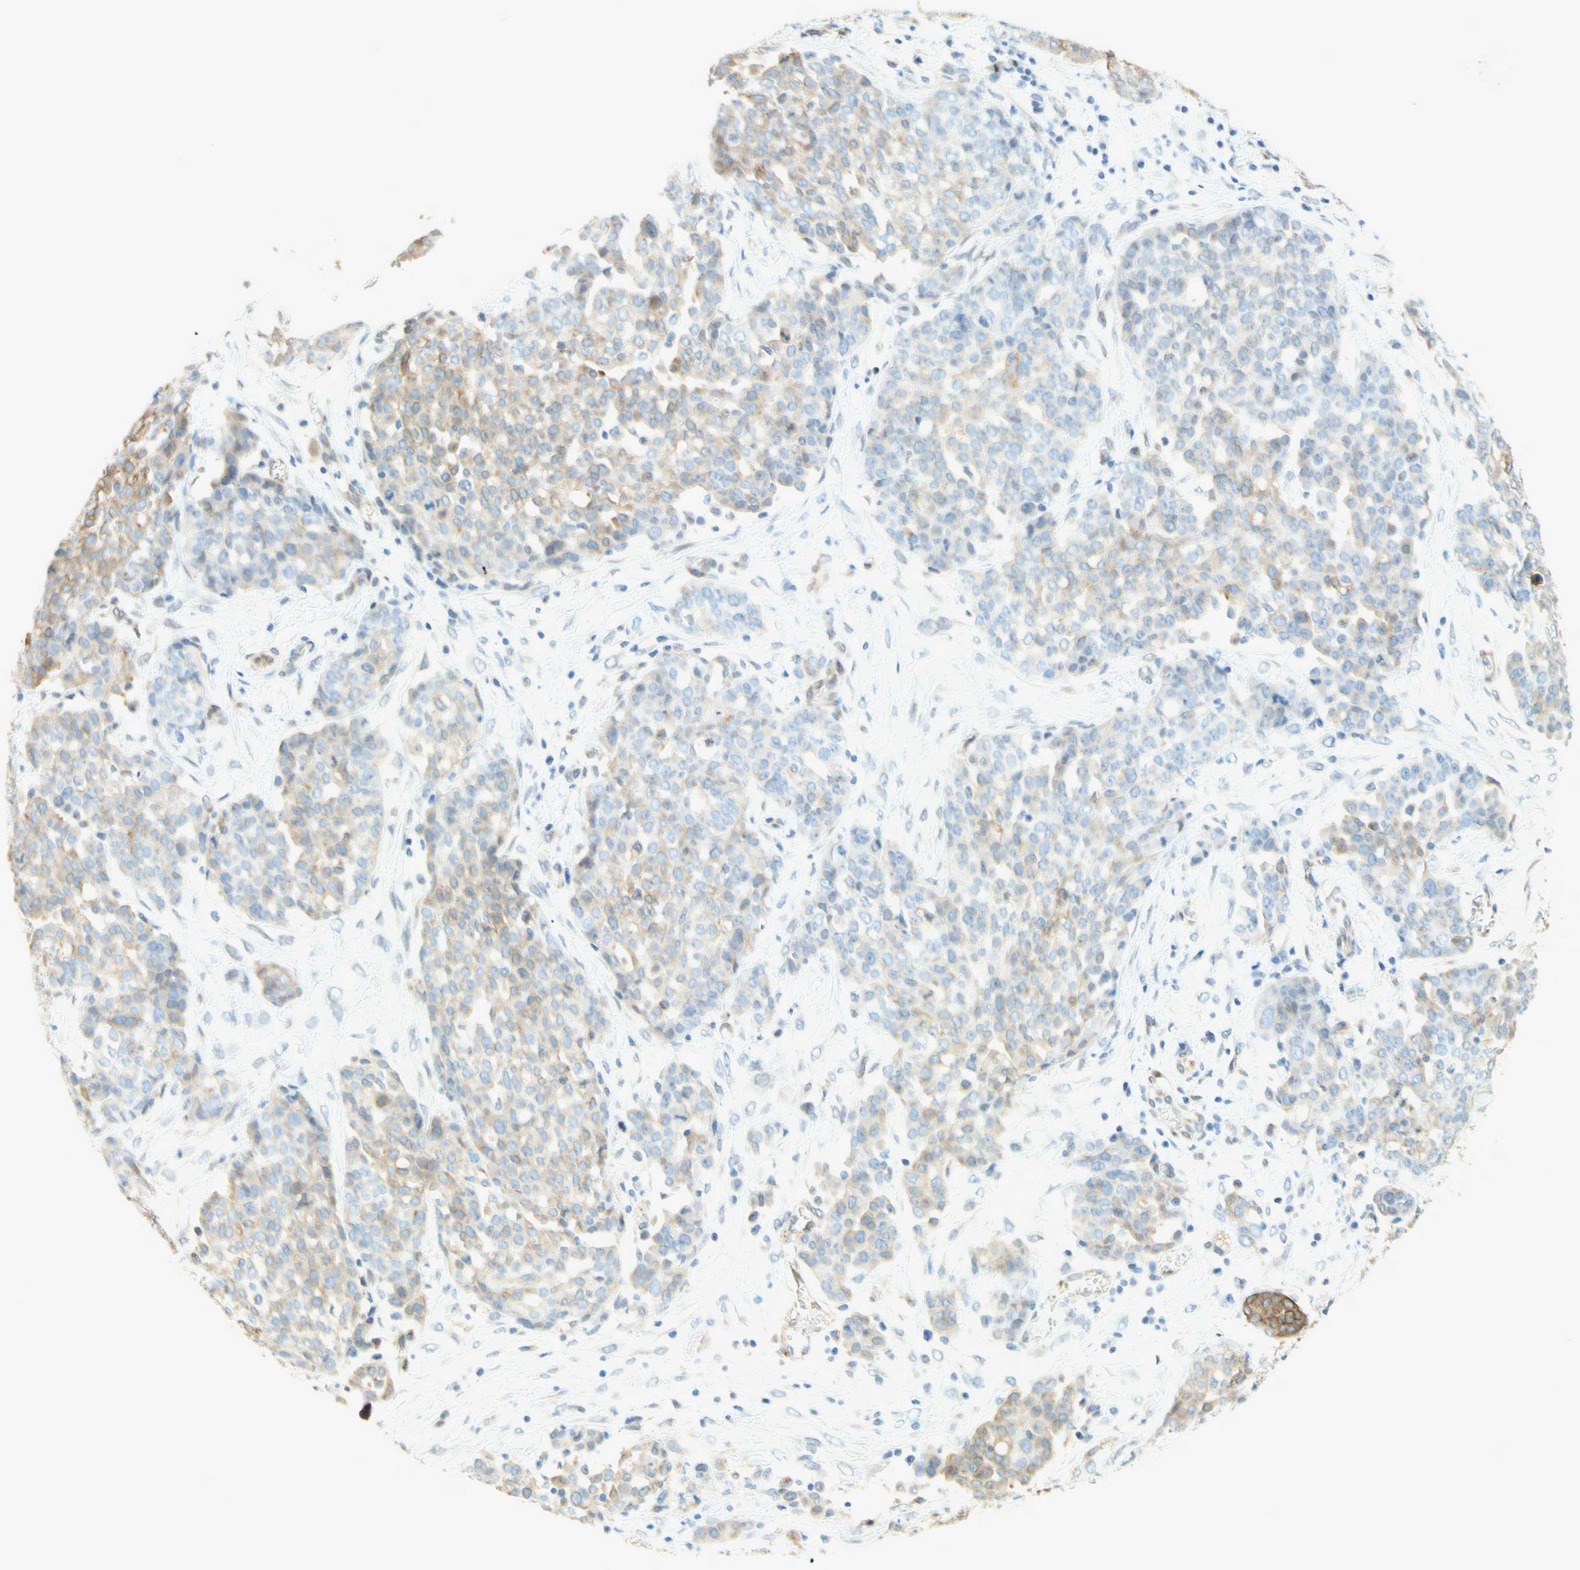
{"staining": {"intensity": "weak", "quantity": "25%-75%", "location": "cytoplasmic/membranous"}, "tissue": "ovarian cancer", "cell_type": "Tumor cells", "image_type": "cancer", "snomed": [{"axis": "morphology", "description": "Cystadenocarcinoma, serous, NOS"}, {"axis": "topography", "description": "Soft tissue"}, {"axis": "topography", "description": "Ovary"}], "caption": "An immunohistochemistry (IHC) histopathology image of neoplastic tissue is shown. Protein staining in brown shows weak cytoplasmic/membranous positivity in ovarian cancer (serous cystadenocarcinoma) within tumor cells. (DAB IHC, brown staining for protein, blue staining for nuclei).", "gene": "ENDOD1", "patient": {"sex": "female", "age": 57}}